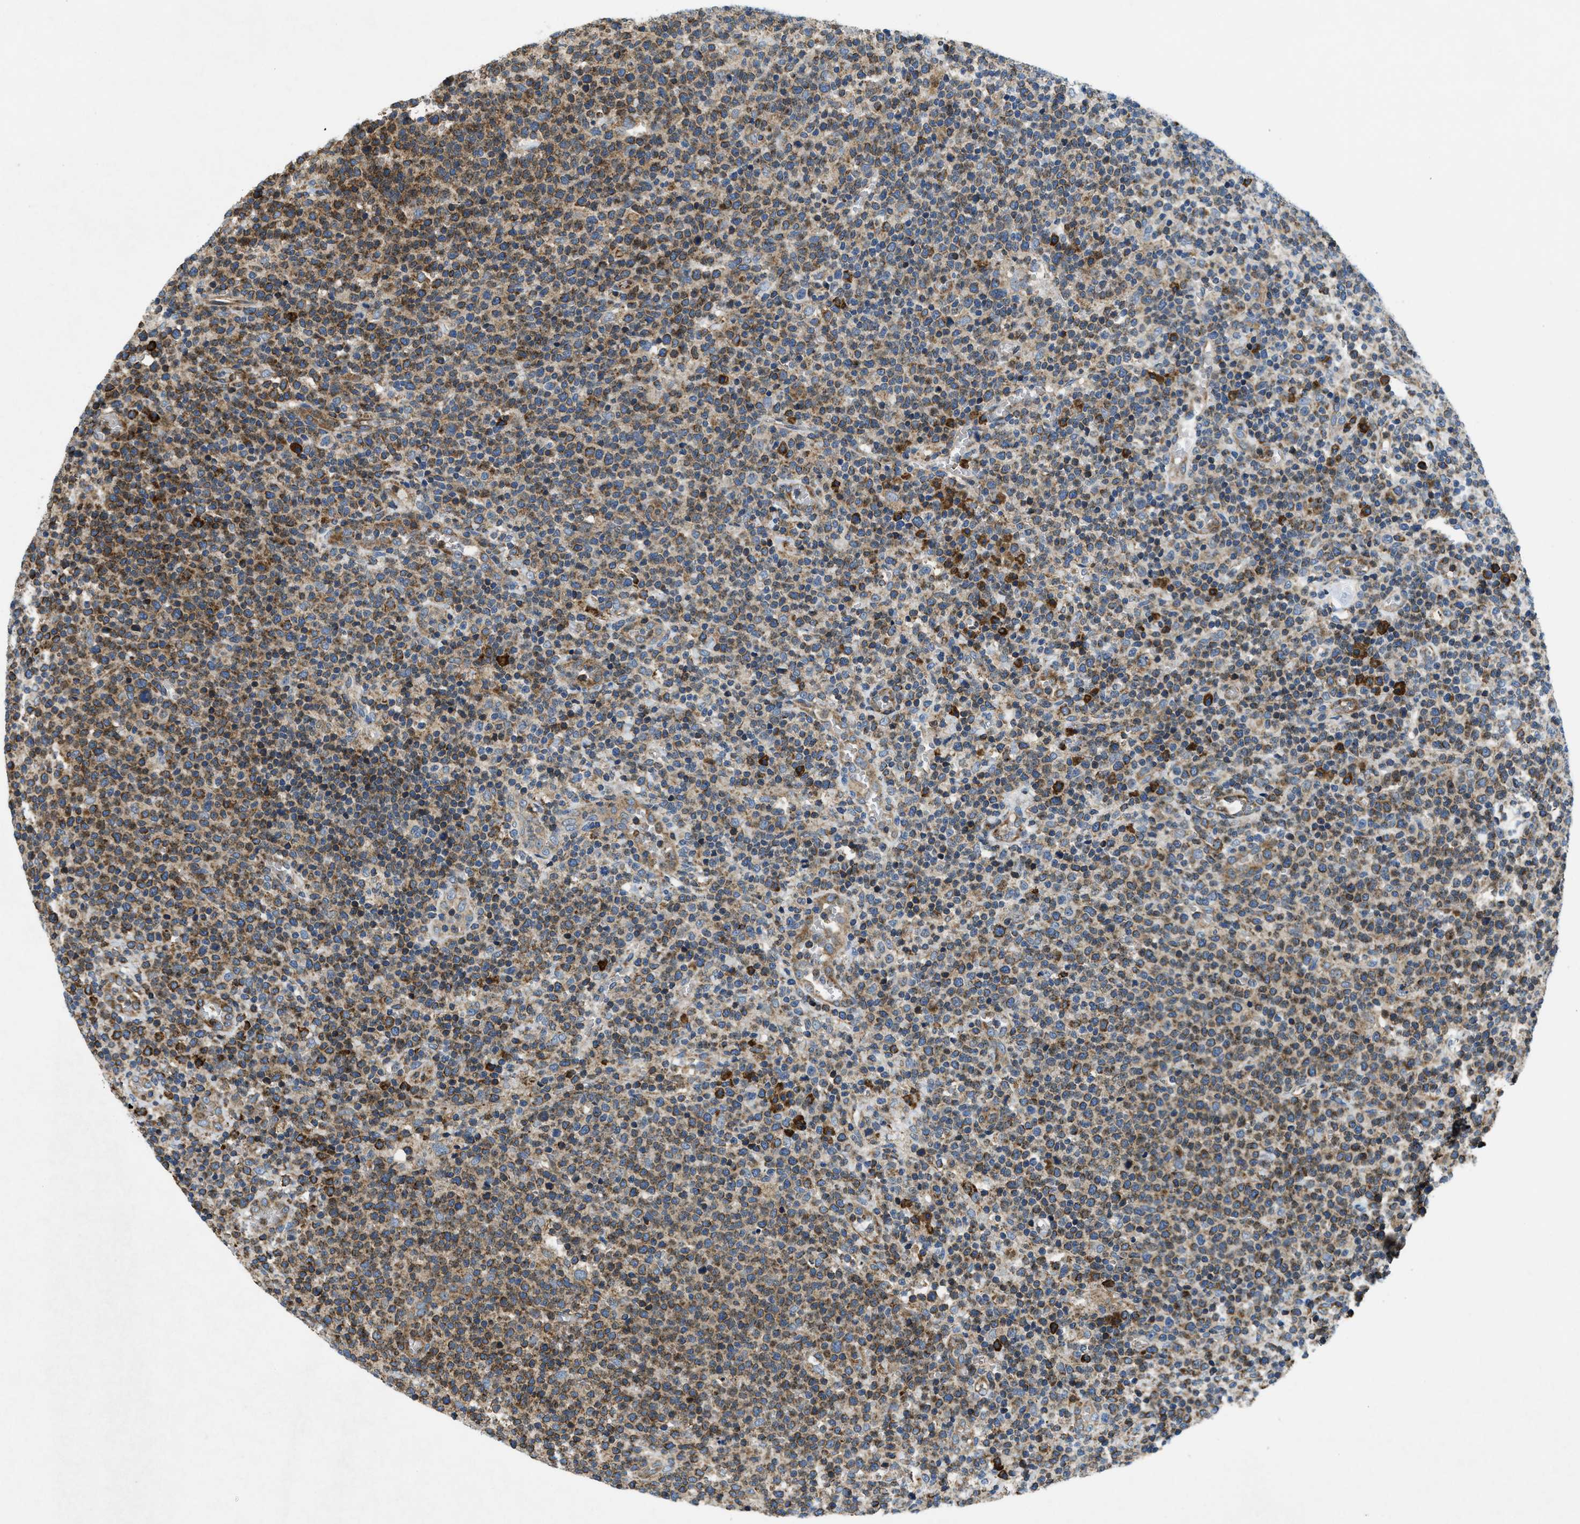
{"staining": {"intensity": "moderate", "quantity": "25%-75%", "location": "cytoplasmic/membranous"}, "tissue": "lymphoma", "cell_type": "Tumor cells", "image_type": "cancer", "snomed": [{"axis": "morphology", "description": "Malignant lymphoma, non-Hodgkin's type, High grade"}, {"axis": "topography", "description": "Lymph node"}], "caption": "Immunohistochemistry histopathology image of human lymphoma stained for a protein (brown), which shows medium levels of moderate cytoplasmic/membranous positivity in about 25%-75% of tumor cells.", "gene": "CSPG4", "patient": {"sex": "male", "age": 61}}